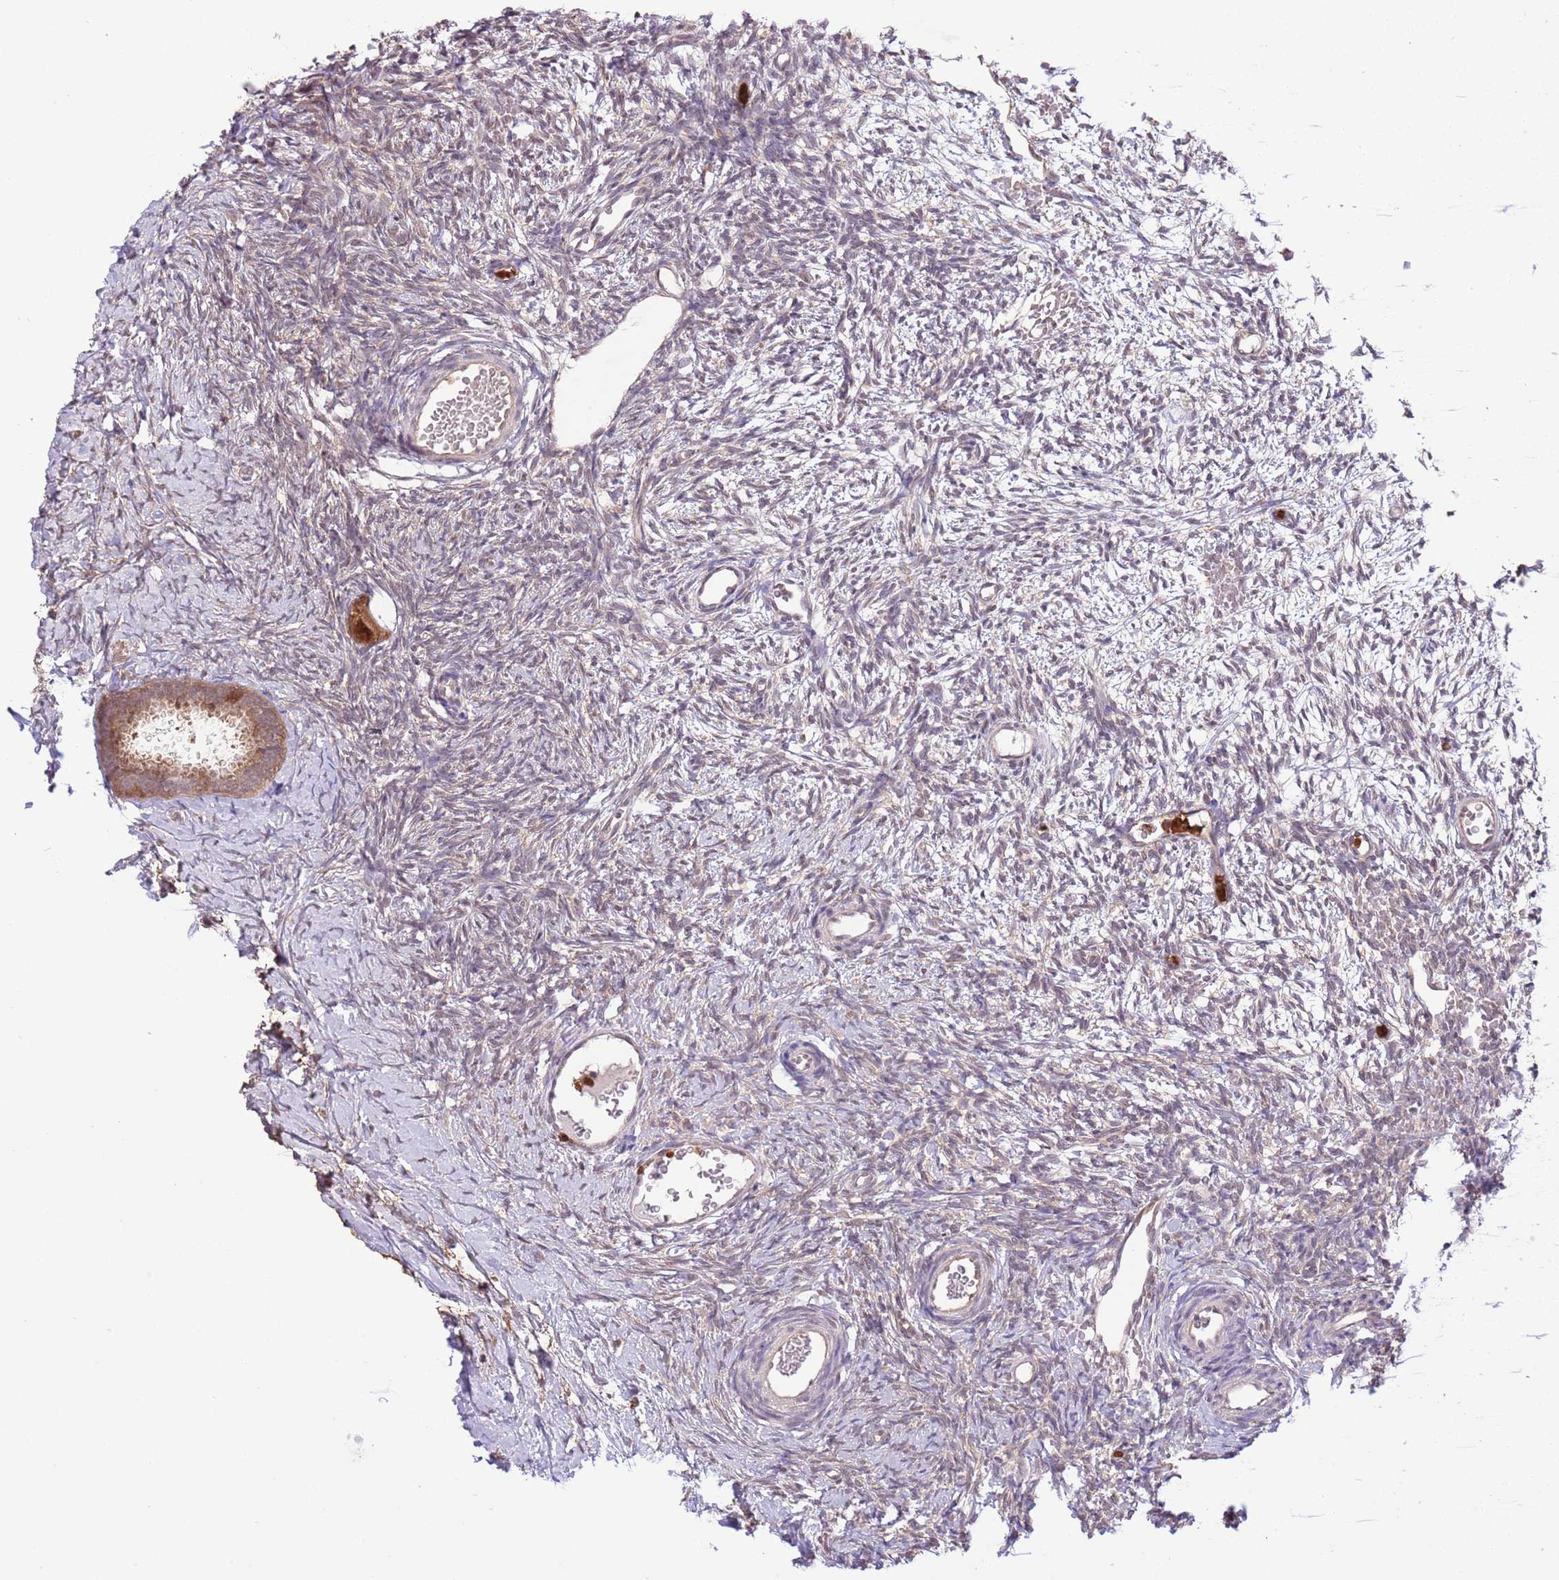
{"staining": {"intensity": "moderate", "quantity": ">75%", "location": "cytoplasmic/membranous,nuclear"}, "tissue": "ovary", "cell_type": "Follicle cells", "image_type": "normal", "snomed": [{"axis": "morphology", "description": "Normal tissue, NOS"}, {"axis": "topography", "description": "Ovary"}], "caption": "Moderate cytoplasmic/membranous,nuclear positivity for a protein is appreciated in about >75% of follicle cells of normal ovary using immunohistochemistry (IHC).", "gene": "AMIGO1", "patient": {"sex": "female", "age": 39}}